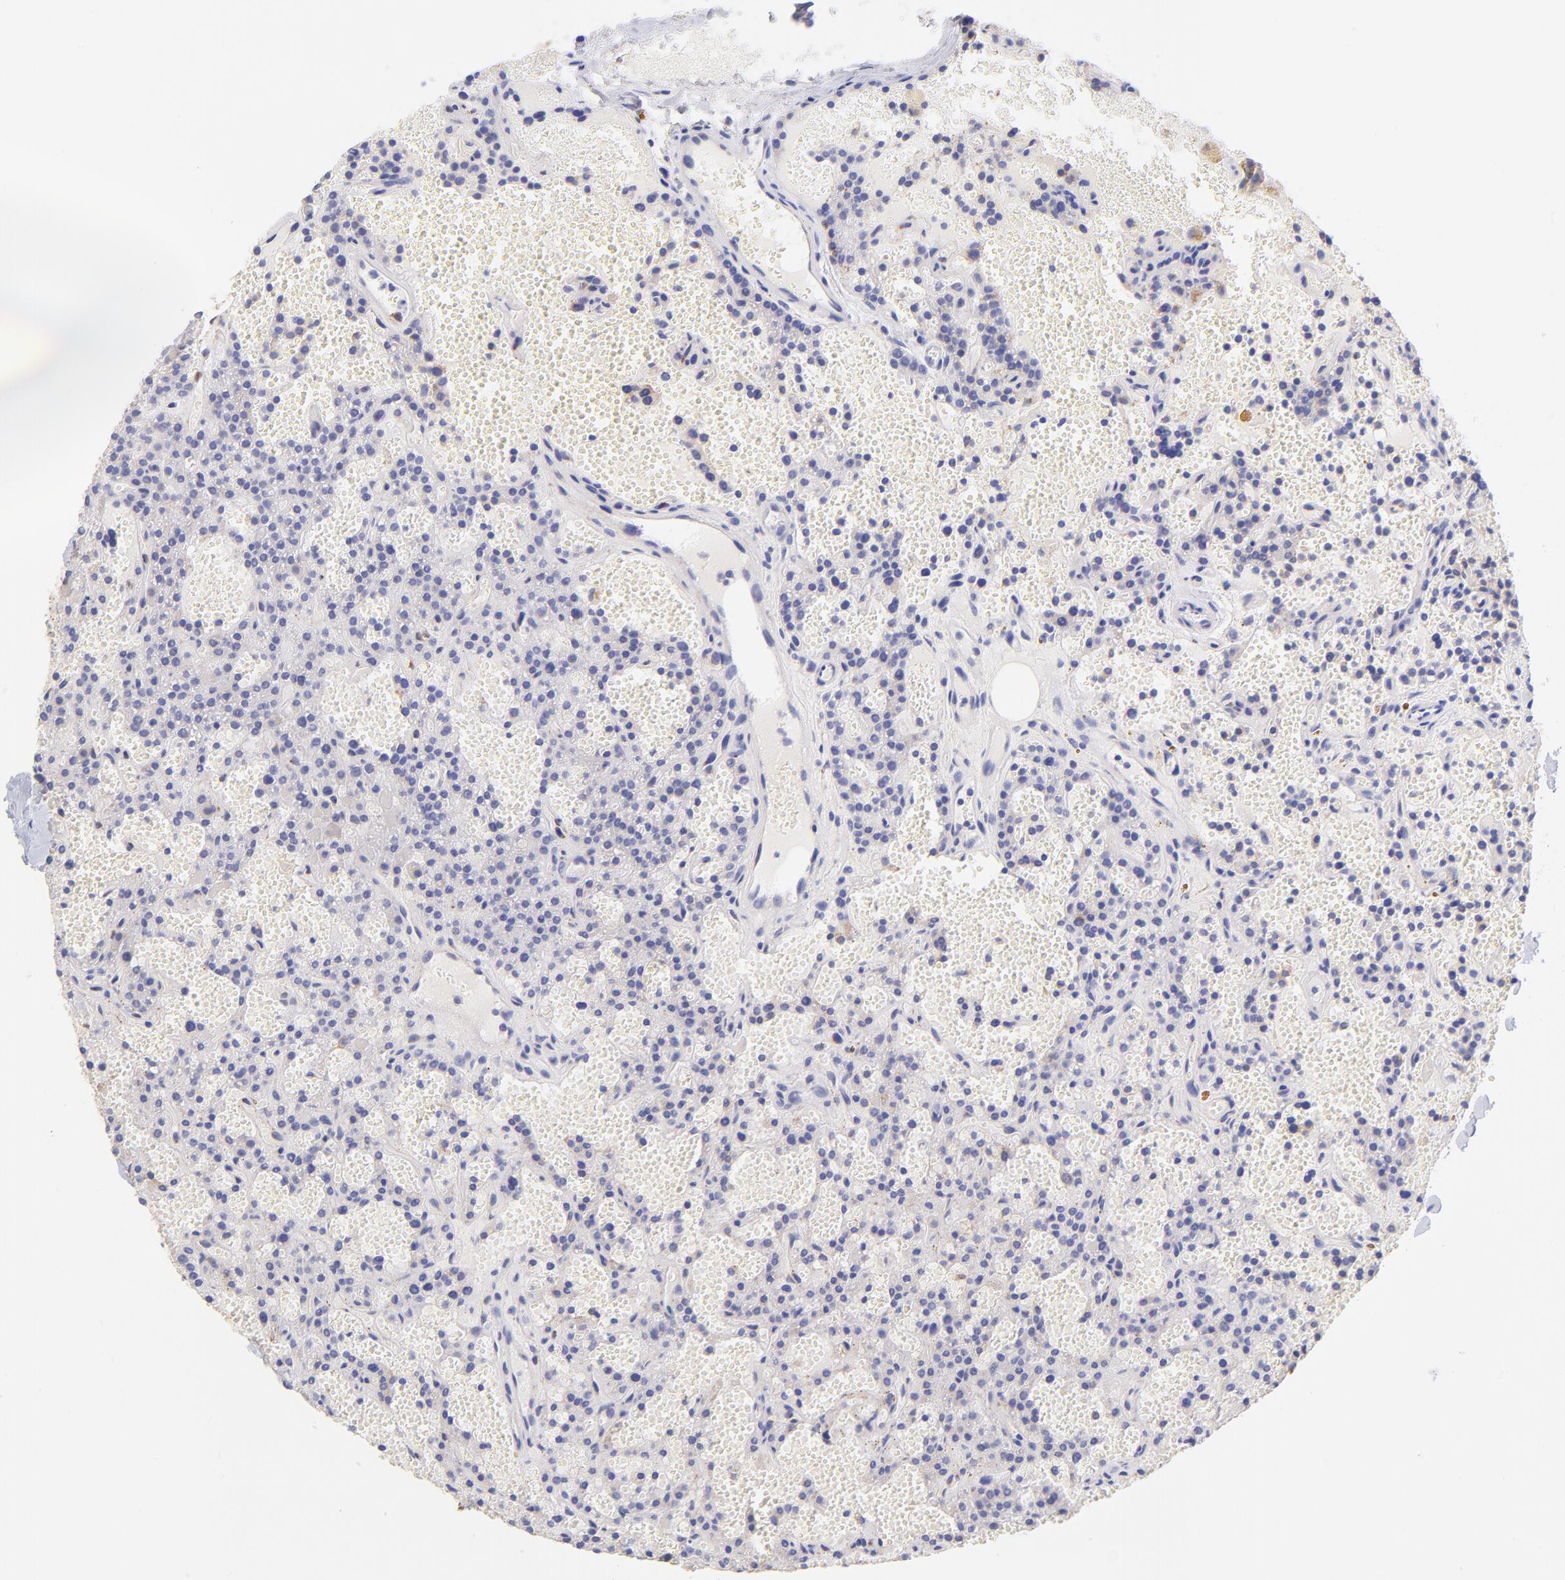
{"staining": {"intensity": "moderate", "quantity": ">75%", "location": "cytoplasmic/membranous"}, "tissue": "parathyroid gland", "cell_type": "Glandular cells", "image_type": "normal", "snomed": [{"axis": "morphology", "description": "Normal tissue, NOS"}, {"axis": "topography", "description": "Parathyroid gland"}], "caption": "A micrograph of human parathyroid gland stained for a protein shows moderate cytoplasmic/membranous brown staining in glandular cells. (brown staining indicates protein expression, while blue staining denotes nuclei).", "gene": "SPARC", "patient": {"sex": "male", "age": 25}}